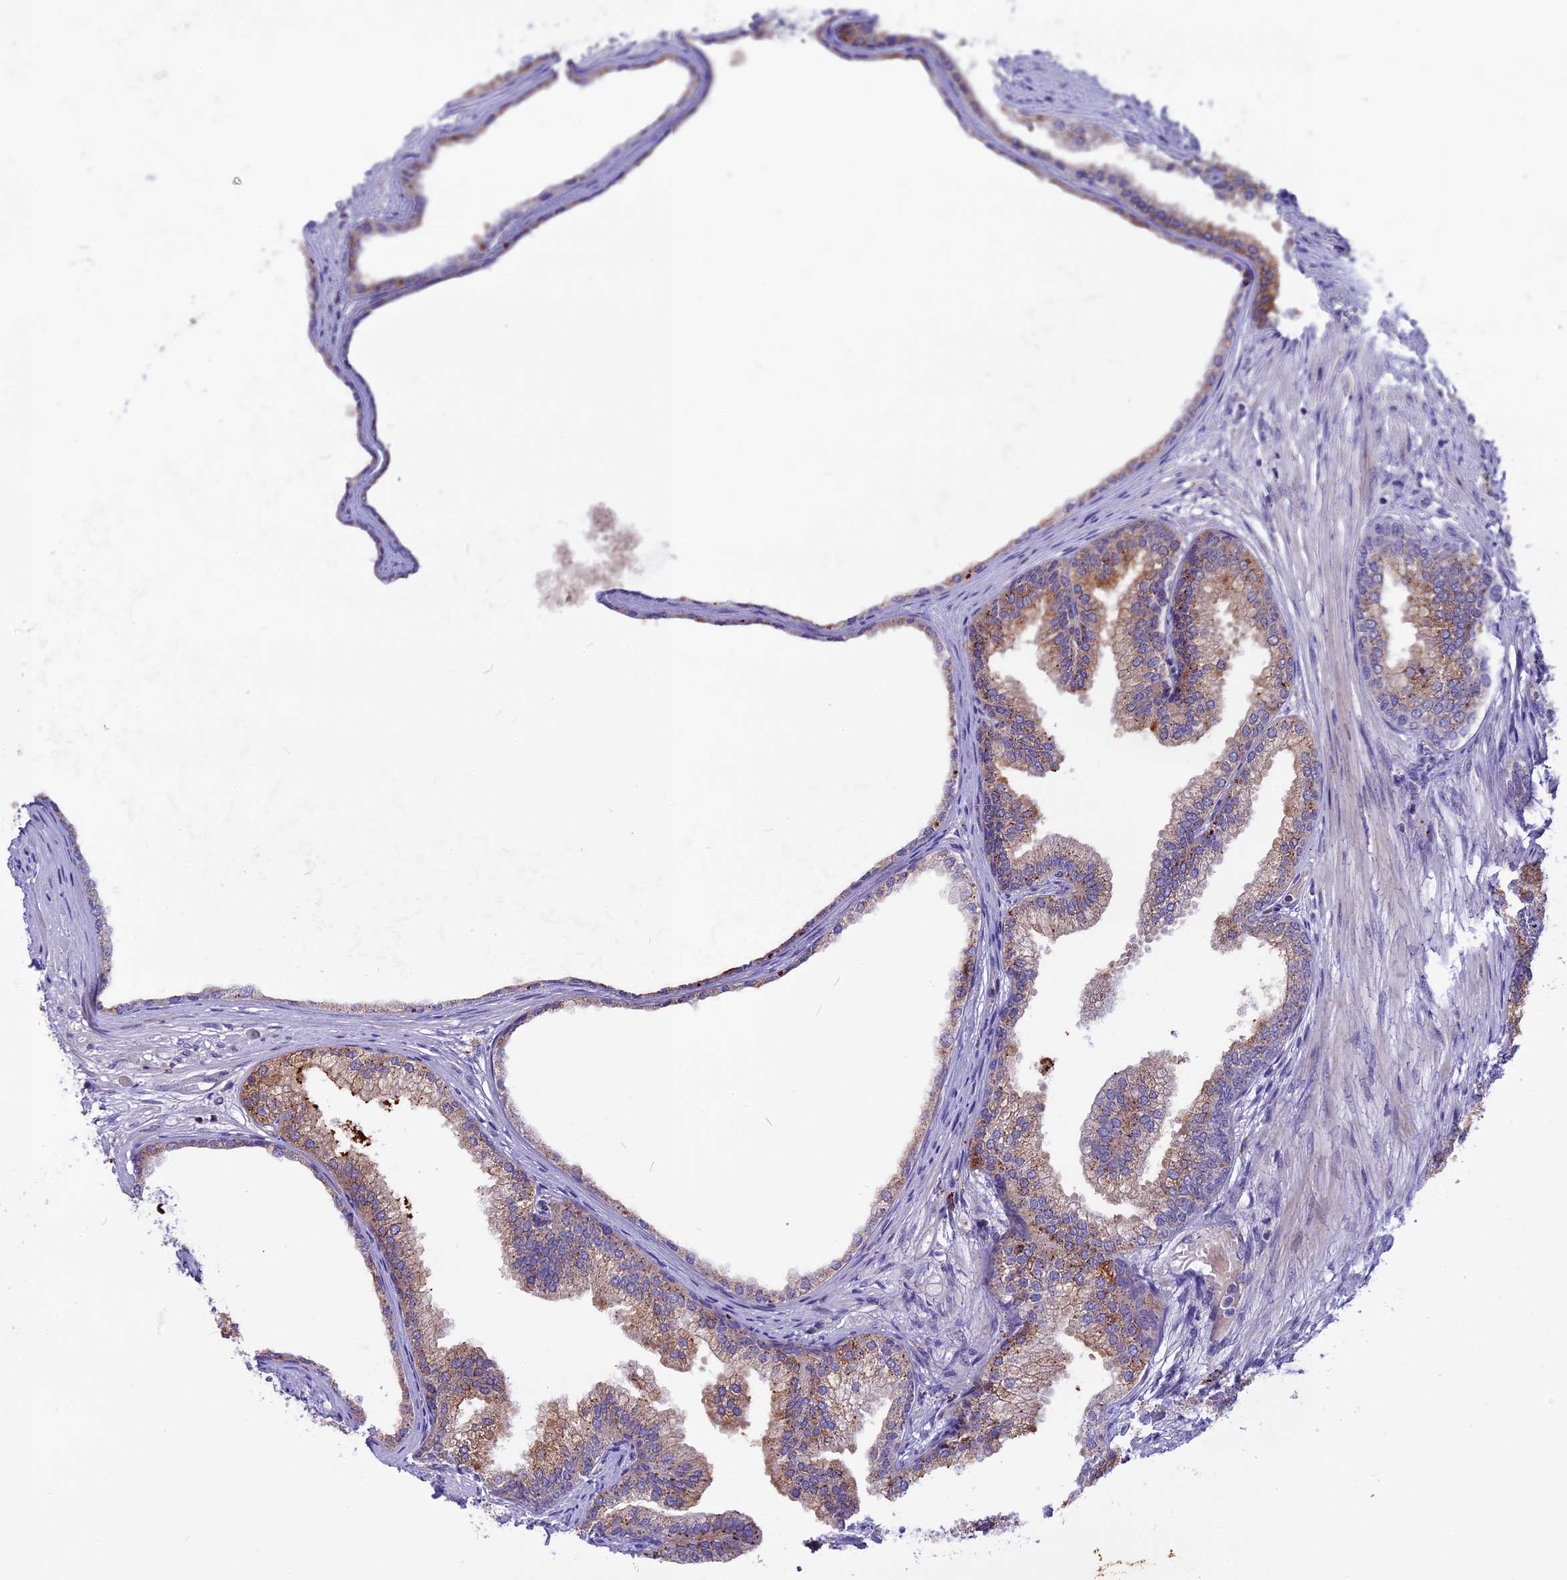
{"staining": {"intensity": "moderate", "quantity": "25%-75%", "location": "cytoplasmic/membranous"}, "tissue": "prostate", "cell_type": "Glandular cells", "image_type": "normal", "snomed": [{"axis": "morphology", "description": "Normal tissue, NOS"}, {"axis": "topography", "description": "Prostate"}], "caption": "Unremarkable prostate reveals moderate cytoplasmic/membranous positivity in approximately 25%-75% of glandular cells, visualized by immunohistochemistry.", "gene": "THRSP", "patient": {"sex": "male", "age": 76}}